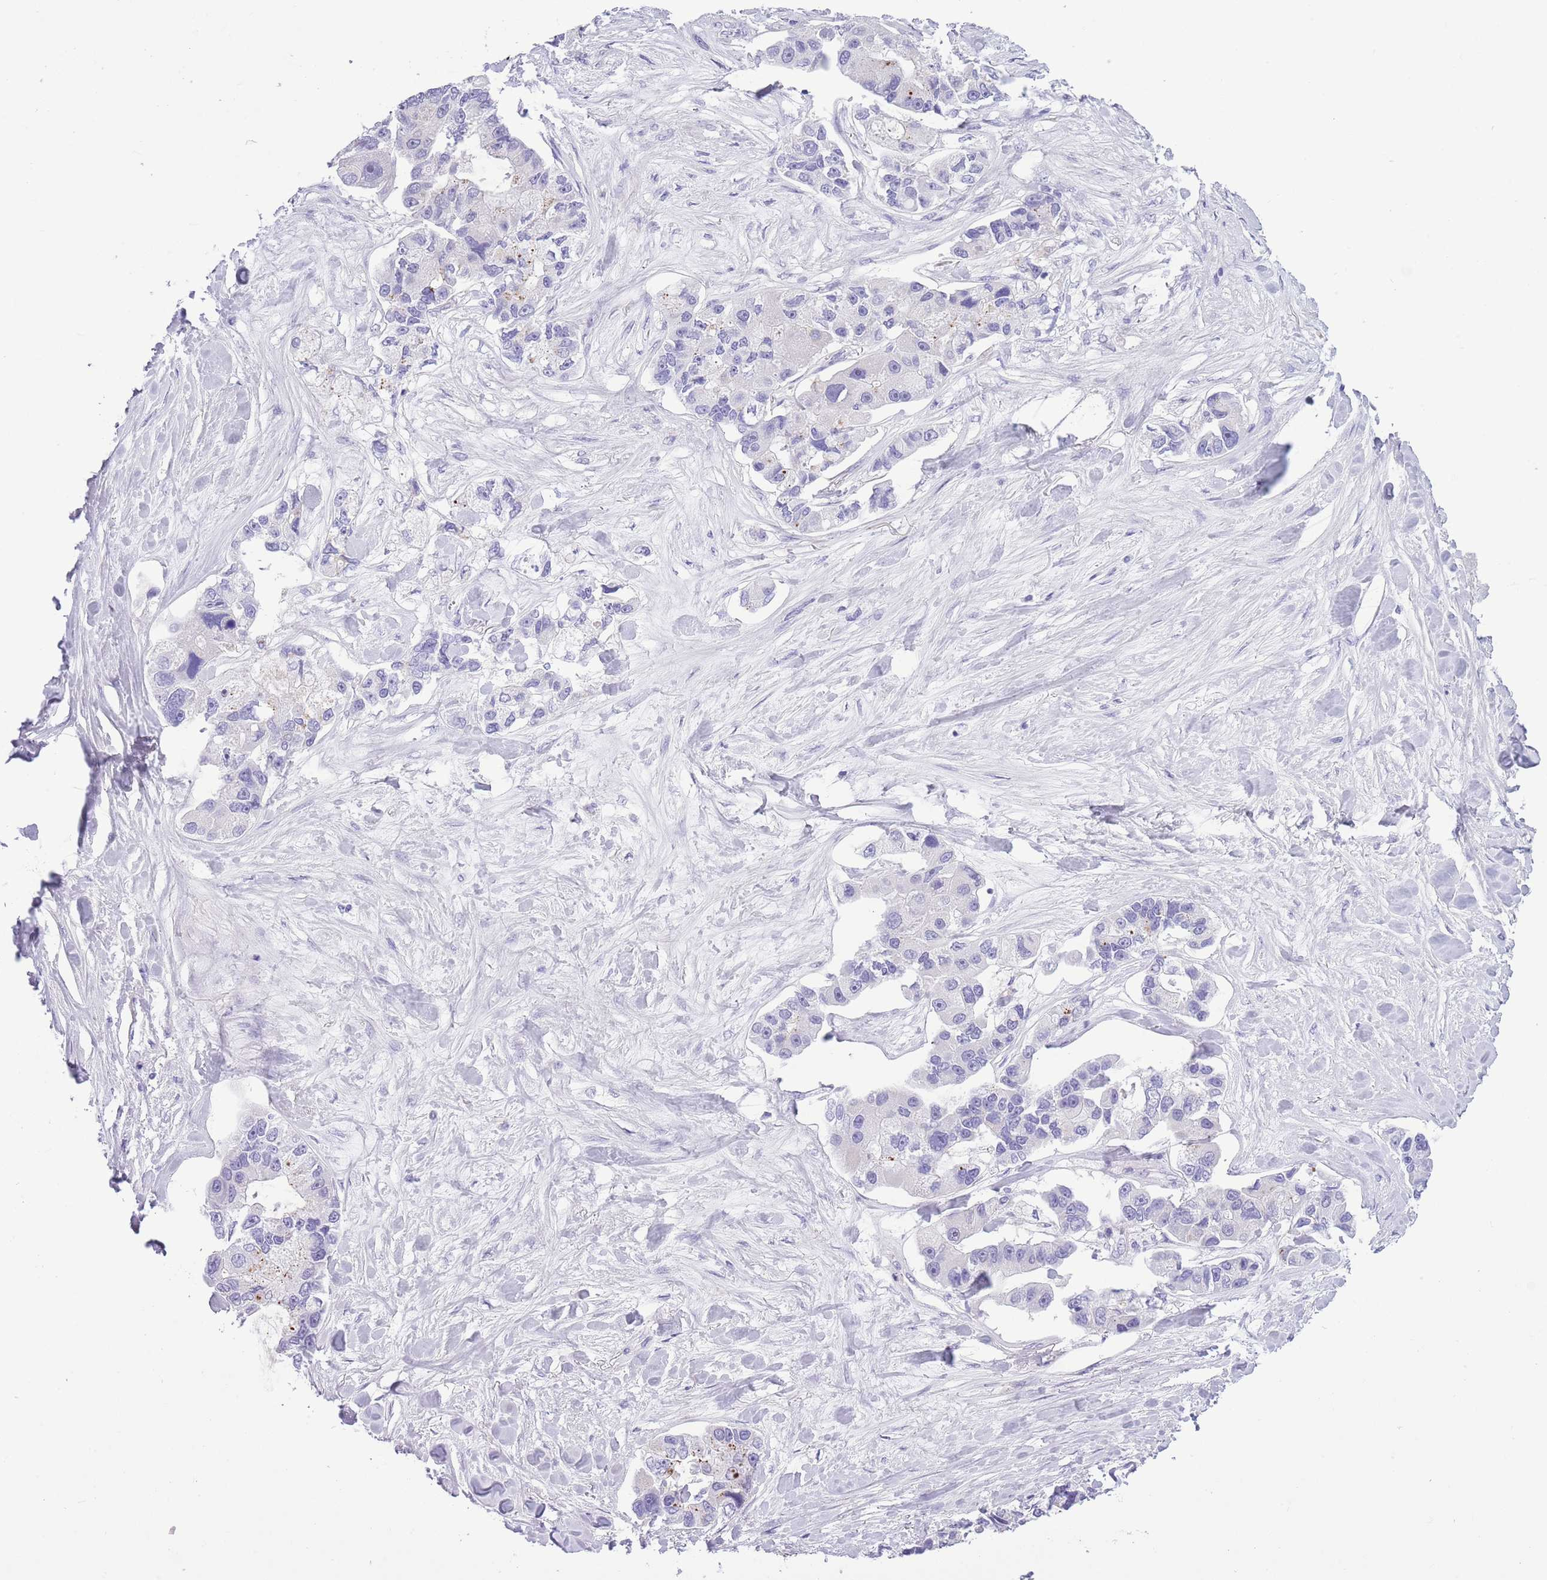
{"staining": {"intensity": "negative", "quantity": "none", "location": "none"}, "tissue": "lung cancer", "cell_type": "Tumor cells", "image_type": "cancer", "snomed": [{"axis": "morphology", "description": "Adenocarcinoma, NOS"}, {"axis": "topography", "description": "Lung"}], "caption": "IHC histopathology image of lung adenocarcinoma stained for a protein (brown), which shows no staining in tumor cells.", "gene": "OR6M1", "patient": {"sex": "female", "age": 54}}